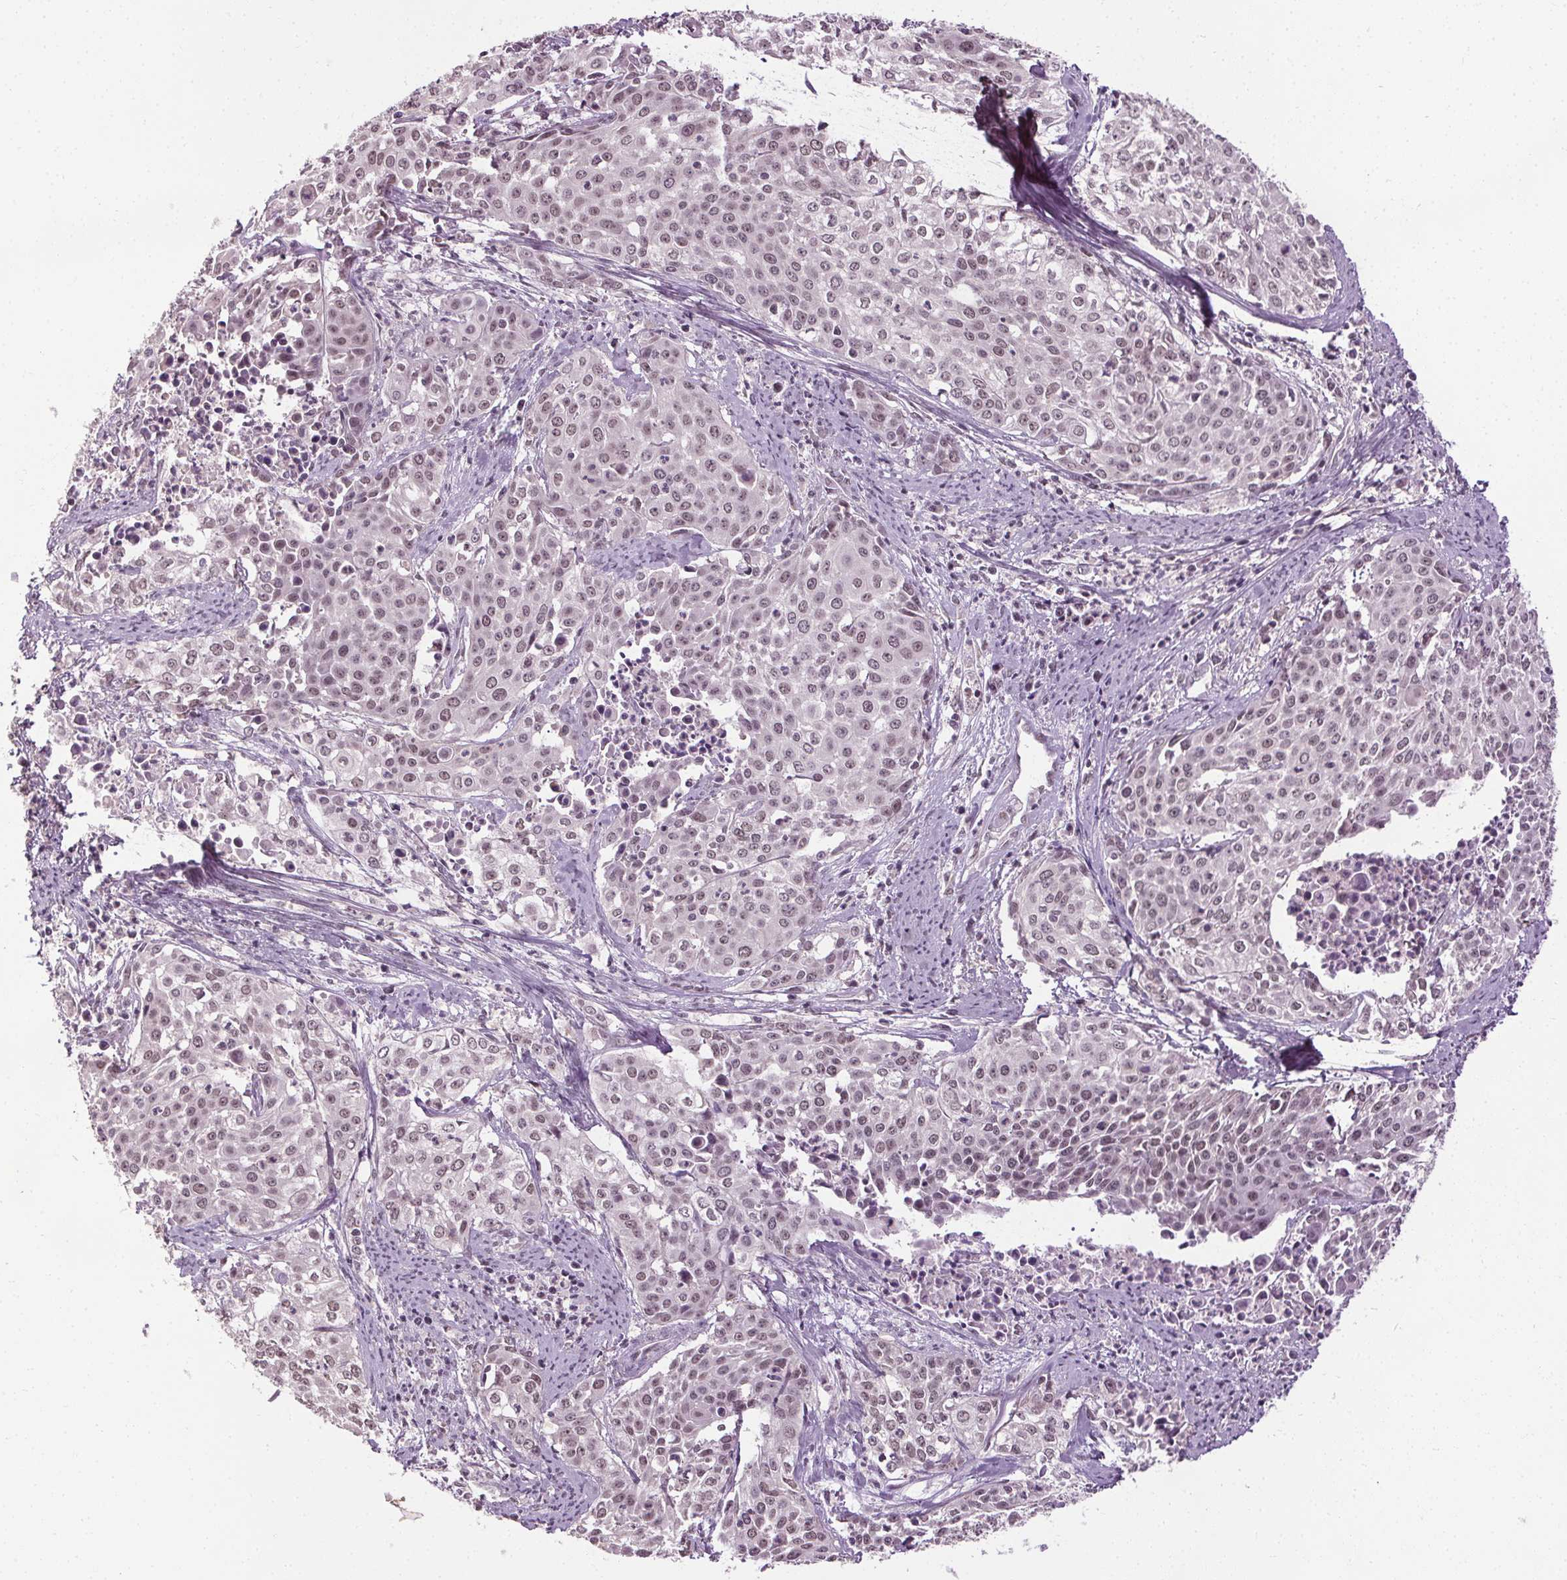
{"staining": {"intensity": "weak", "quantity": "25%-75%", "location": "nuclear"}, "tissue": "cervical cancer", "cell_type": "Tumor cells", "image_type": "cancer", "snomed": [{"axis": "morphology", "description": "Squamous cell carcinoma, NOS"}, {"axis": "topography", "description": "Cervix"}], "caption": "Tumor cells reveal low levels of weak nuclear expression in approximately 25%-75% of cells in human squamous cell carcinoma (cervical).", "gene": "MED6", "patient": {"sex": "female", "age": 39}}